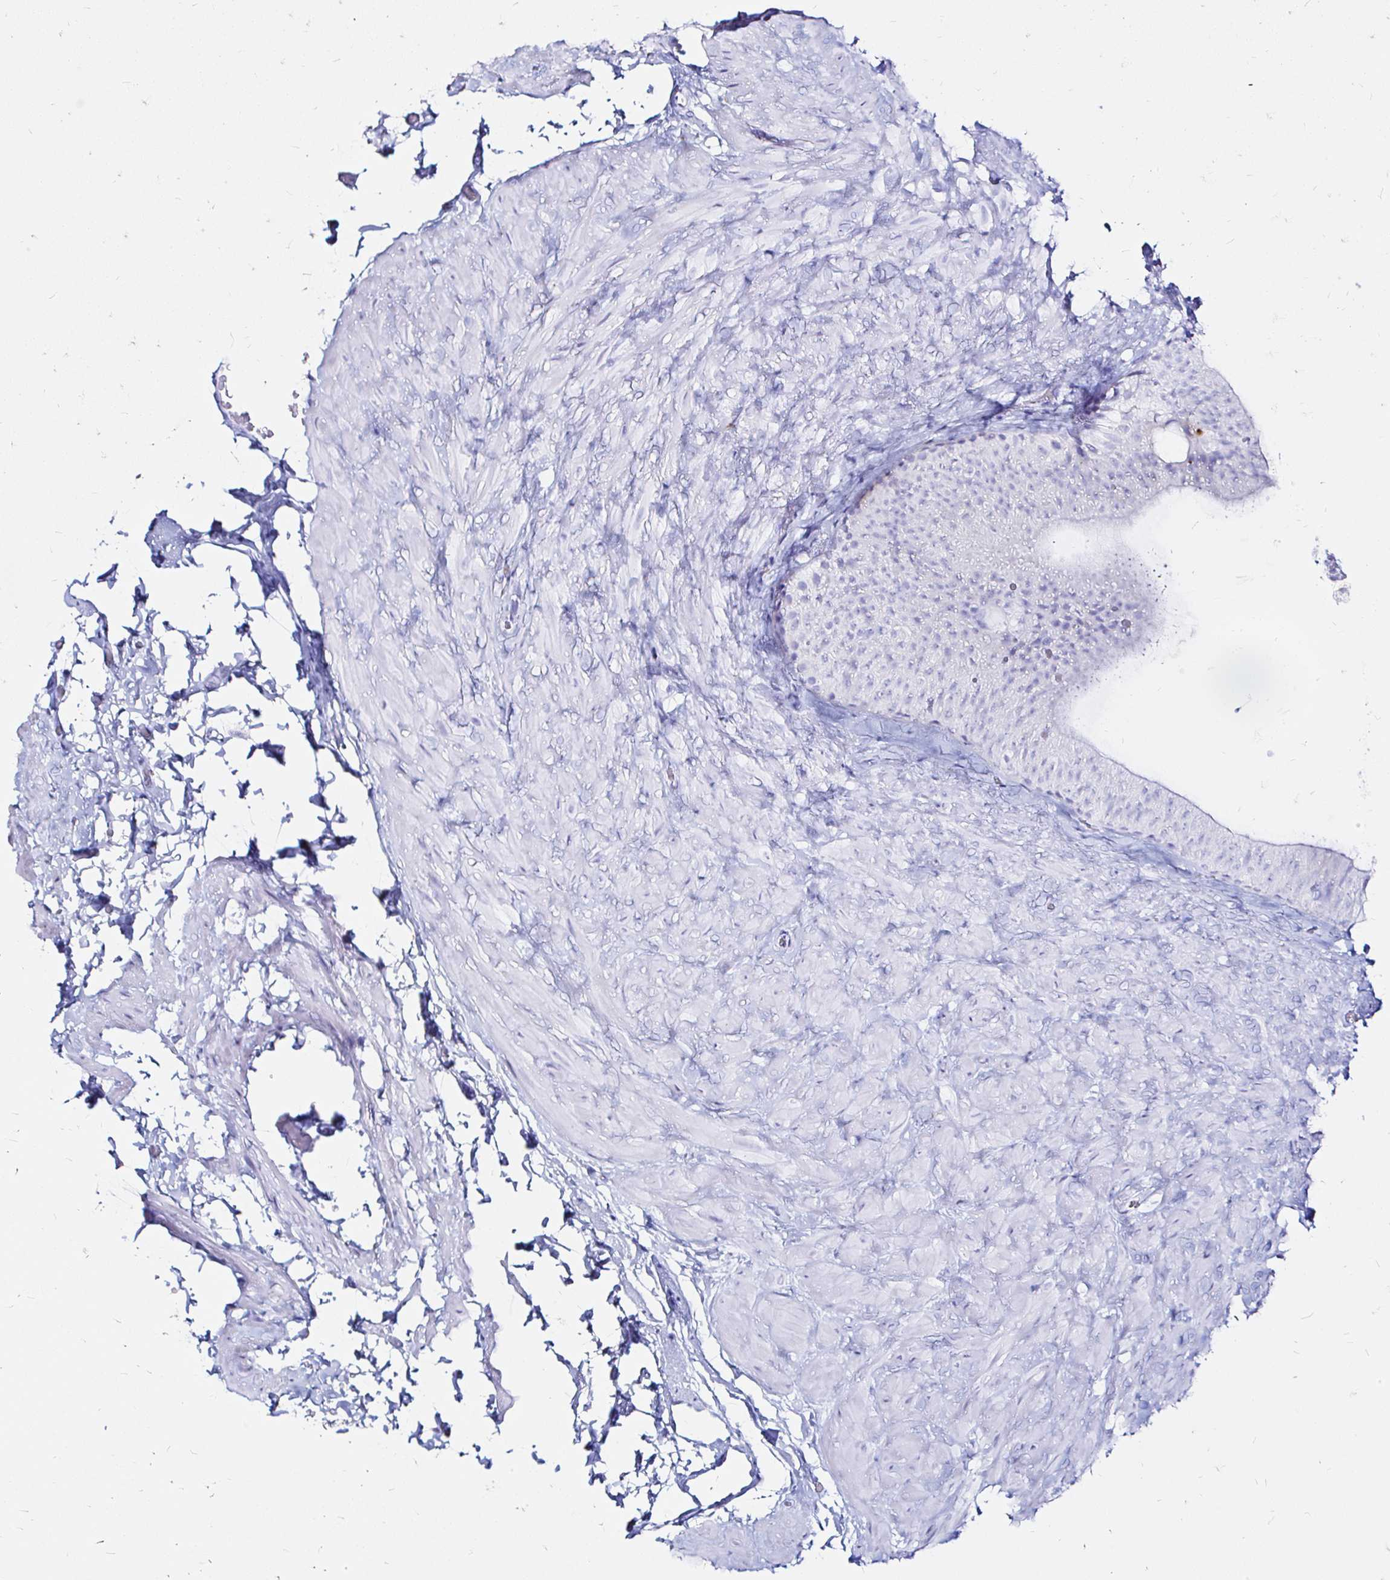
{"staining": {"intensity": "negative", "quantity": "none", "location": "none"}, "tissue": "epididymis", "cell_type": "Glandular cells", "image_type": "normal", "snomed": [{"axis": "morphology", "description": "Normal tissue, NOS"}, {"axis": "topography", "description": "Epididymis, spermatic cord, NOS"}, {"axis": "topography", "description": "Epididymis"}], "caption": "An image of epididymis stained for a protein displays no brown staining in glandular cells.", "gene": "ZNF432", "patient": {"sex": "male", "age": 31}}